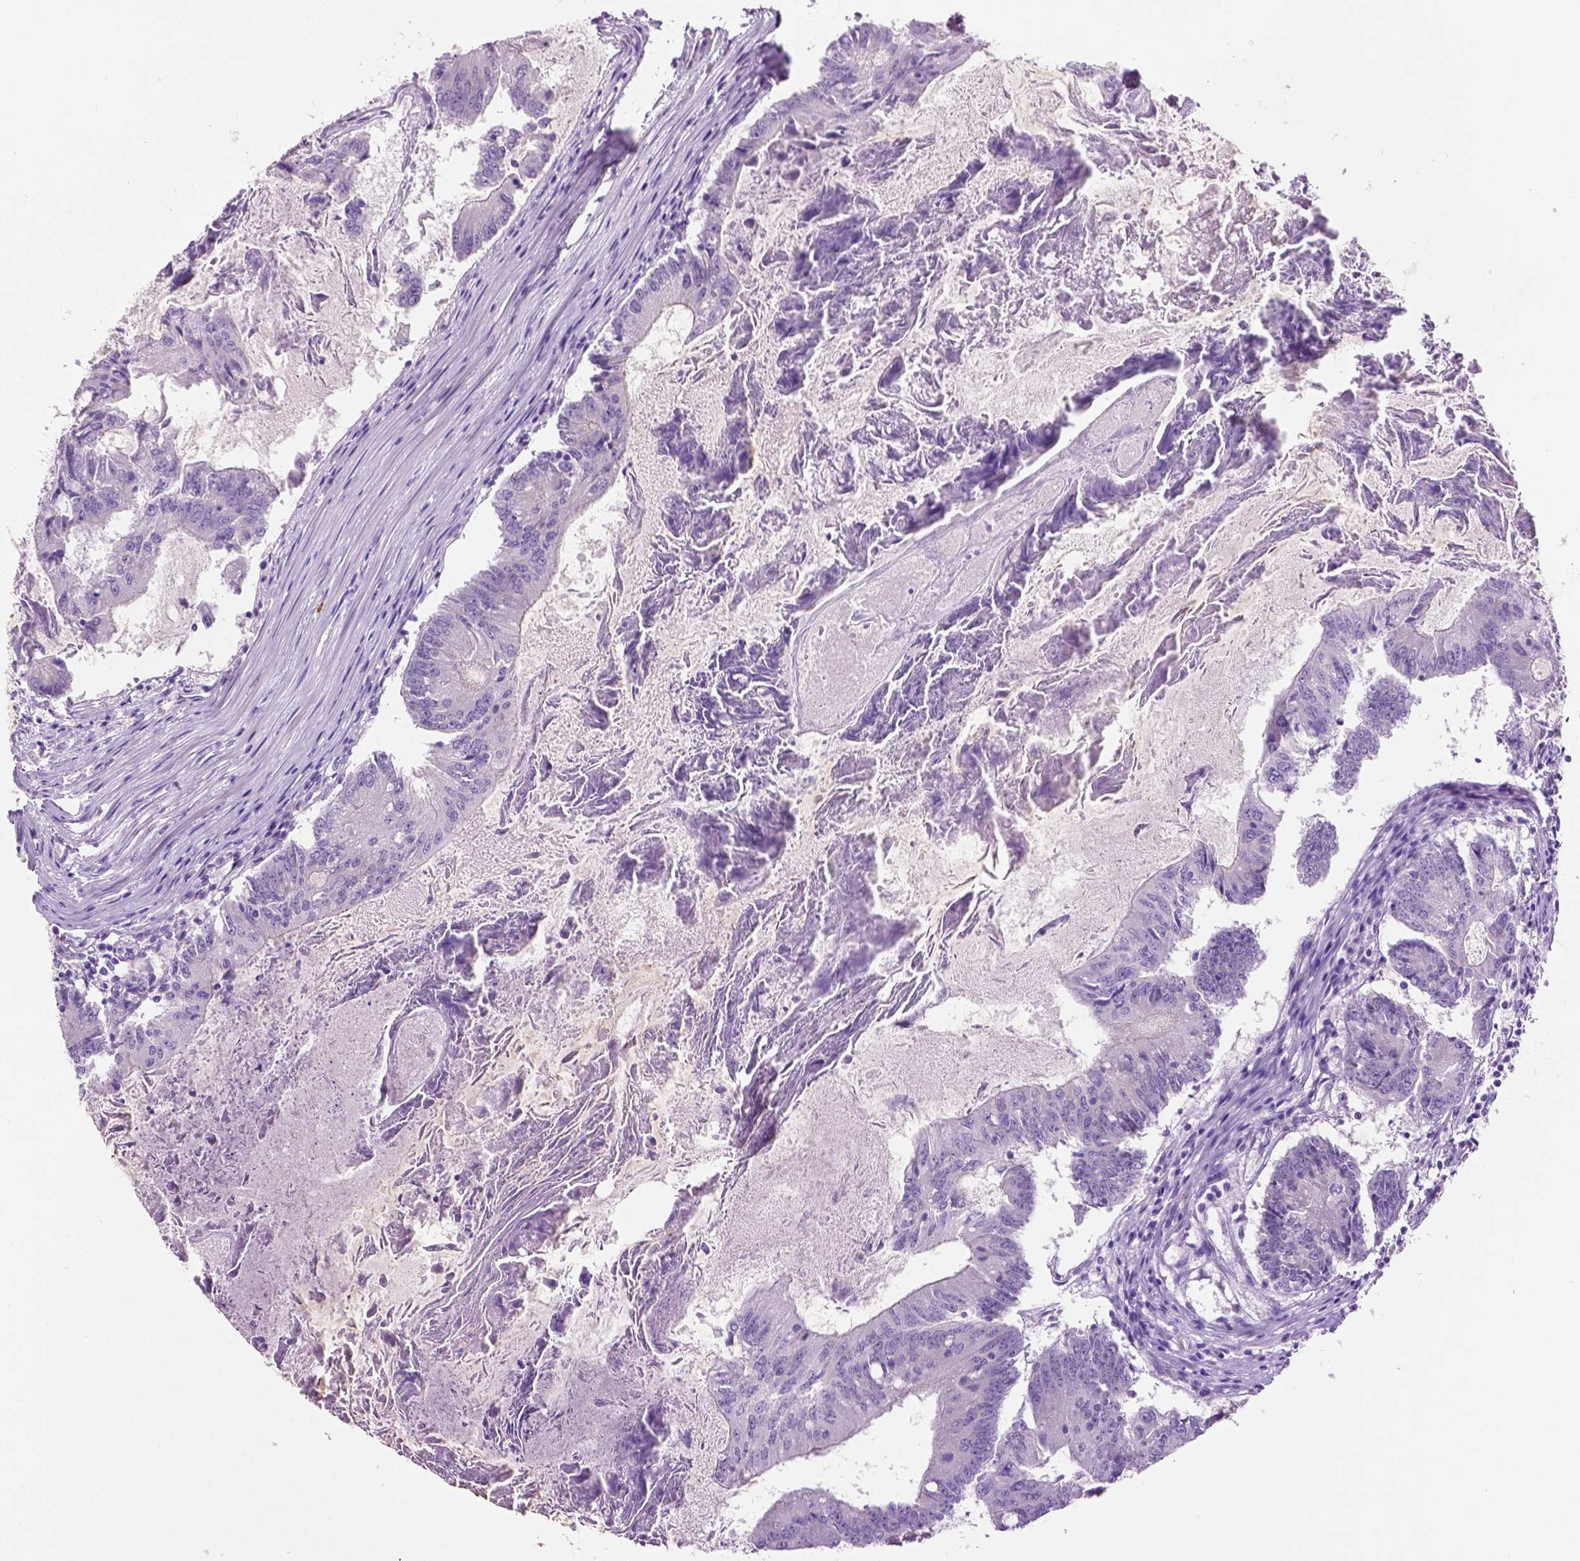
{"staining": {"intensity": "negative", "quantity": "none", "location": "none"}, "tissue": "colorectal cancer", "cell_type": "Tumor cells", "image_type": "cancer", "snomed": [{"axis": "morphology", "description": "Adenocarcinoma, NOS"}, {"axis": "topography", "description": "Colon"}], "caption": "Immunohistochemistry of colorectal adenocarcinoma exhibits no positivity in tumor cells.", "gene": "SPECC1L", "patient": {"sex": "female", "age": 70}}